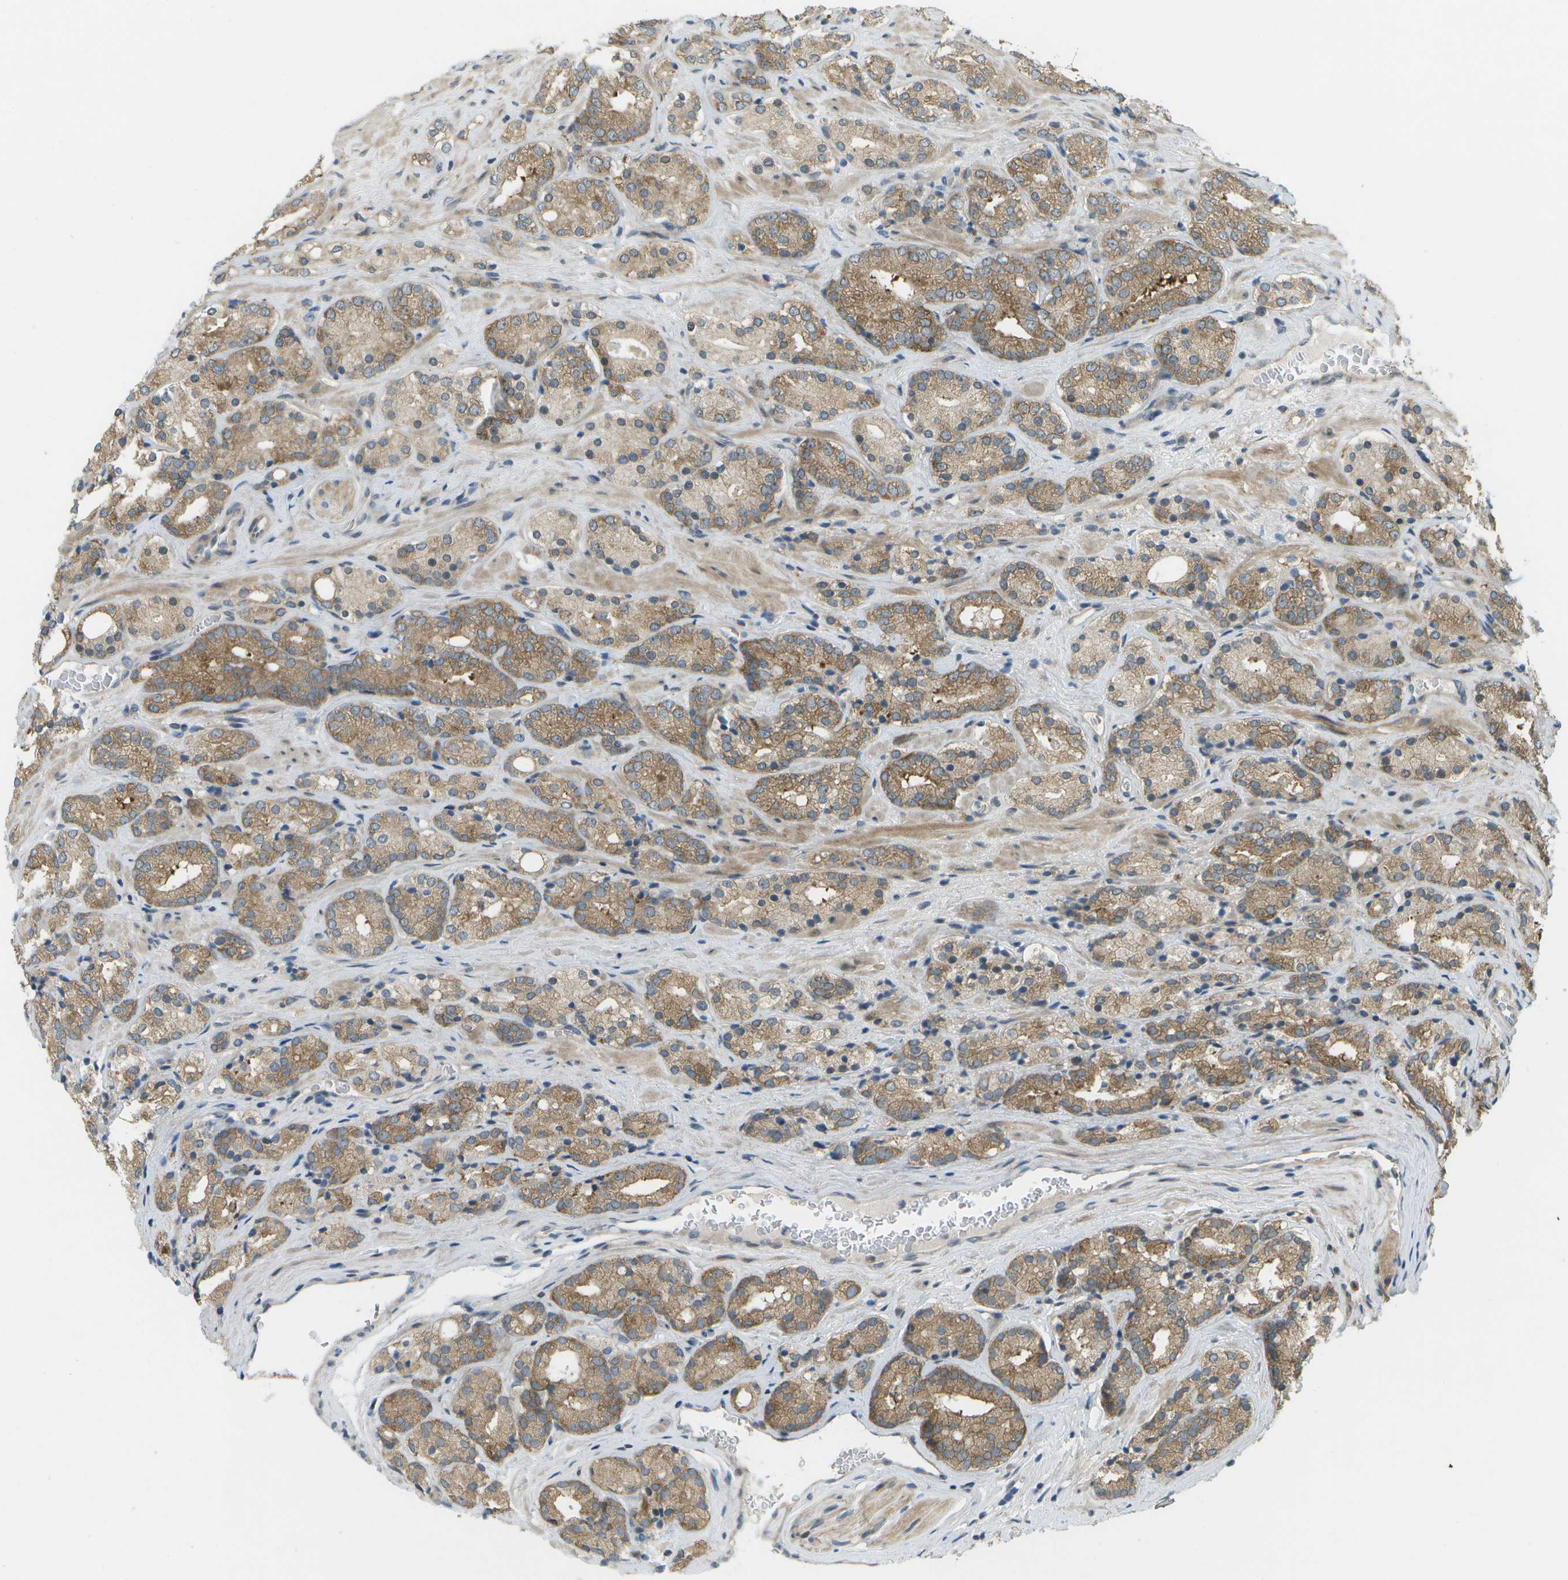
{"staining": {"intensity": "moderate", "quantity": ">75%", "location": "cytoplasmic/membranous"}, "tissue": "prostate cancer", "cell_type": "Tumor cells", "image_type": "cancer", "snomed": [{"axis": "morphology", "description": "Adenocarcinoma, High grade"}, {"axis": "topography", "description": "Prostate"}], "caption": "Immunohistochemical staining of prostate cancer (adenocarcinoma (high-grade)) reveals medium levels of moderate cytoplasmic/membranous protein expression in approximately >75% of tumor cells. The protein is shown in brown color, while the nuclei are stained blue.", "gene": "WNK2", "patient": {"sex": "male", "age": 71}}